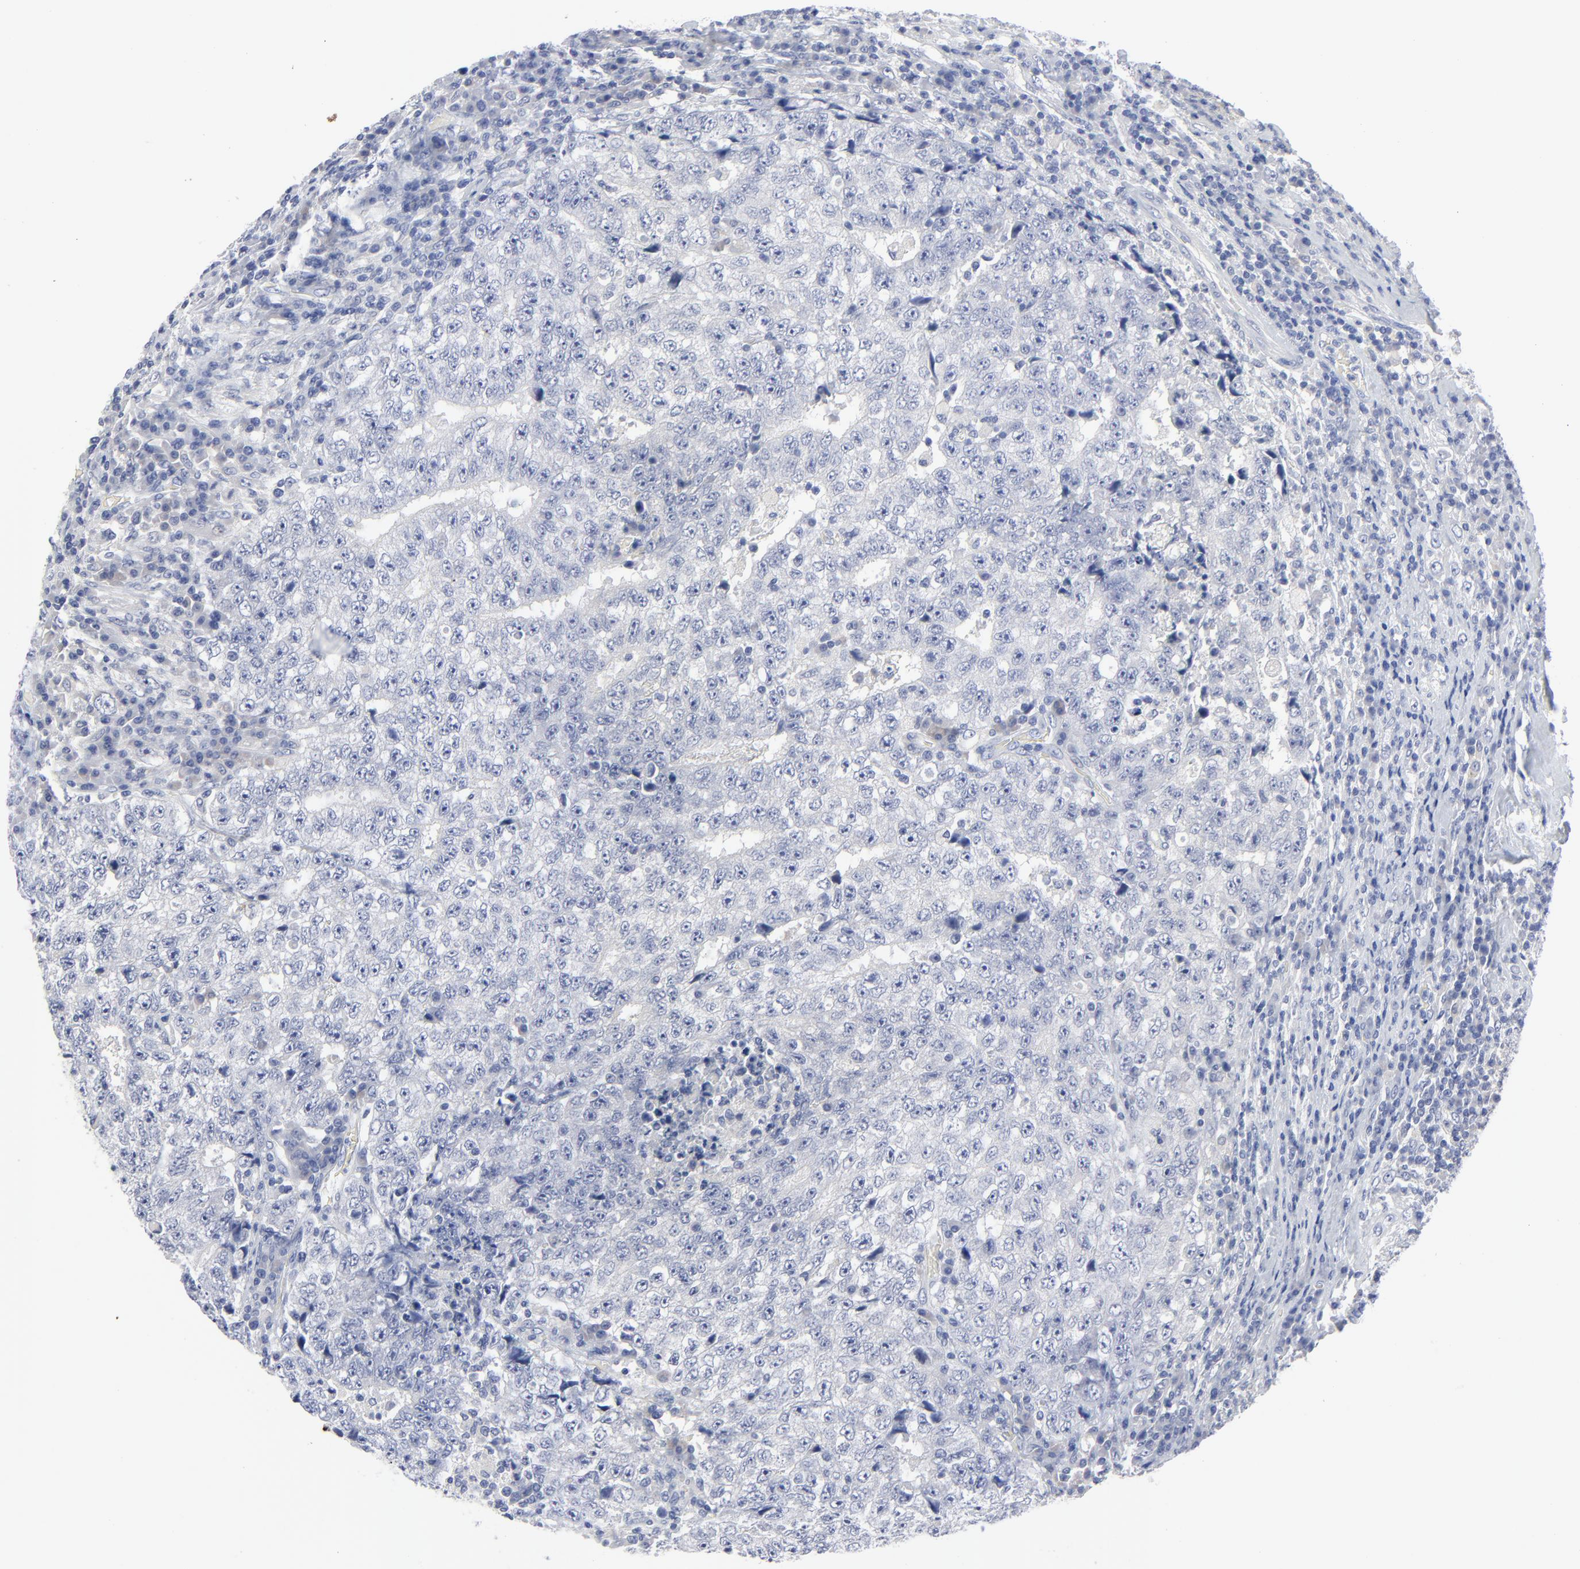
{"staining": {"intensity": "negative", "quantity": "none", "location": "none"}, "tissue": "testis cancer", "cell_type": "Tumor cells", "image_type": "cancer", "snomed": [{"axis": "morphology", "description": "Necrosis, NOS"}, {"axis": "morphology", "description": "Carcinoma, Embryonal, NOS"}, {"axis": "topography", "description": "Testis"}], "caption": "Testis embryonal carcinoma was stained to show a protein in brown. There is no significant expression in tumor cells.", "gene": "CLEC4G", "patient": {"sex": "male", "age": 19}}